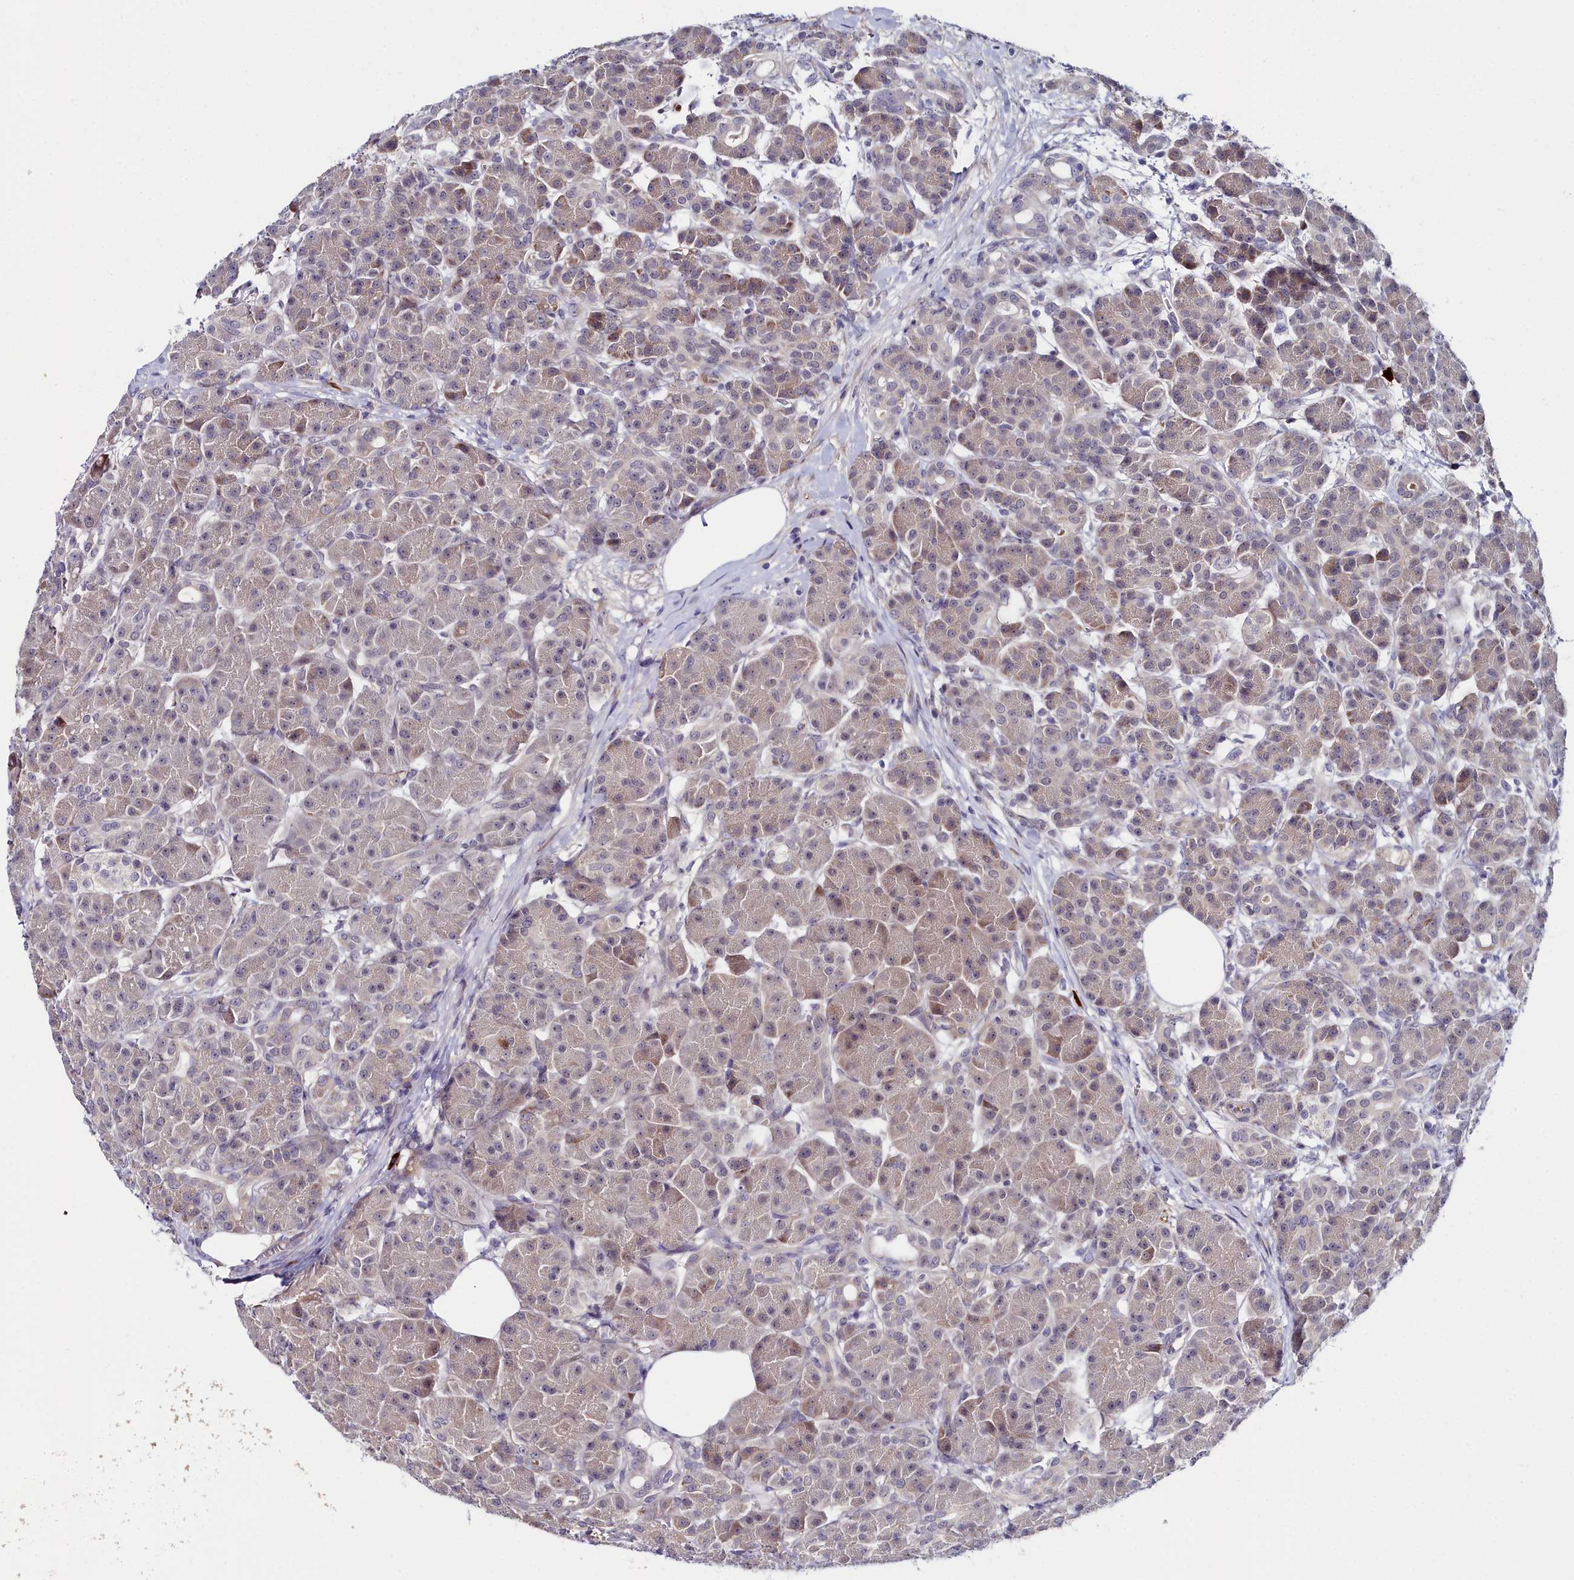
{"staining": {"intensity": "weak", "quantity": "25%-75%", "location": "cytoplasmic/membranous"}, "tissue": "pancreas", "cell_type": "Exocrine glandular cells", "image_type": "normal", "snomed": [{"axis": "morphology", "description": "Normal tissue, NOS"}, {"axis": "topography", "description": "Pancreas"}], "caption": "Benign pancreas exhibits weak cytoplasmic/membranous positivity in approximately 25%-75% of exocrine glandular cells, visualized by immunohistochemistry.", "gene": "KCTD18", "patient": {"sex": "male", "age": 63}}